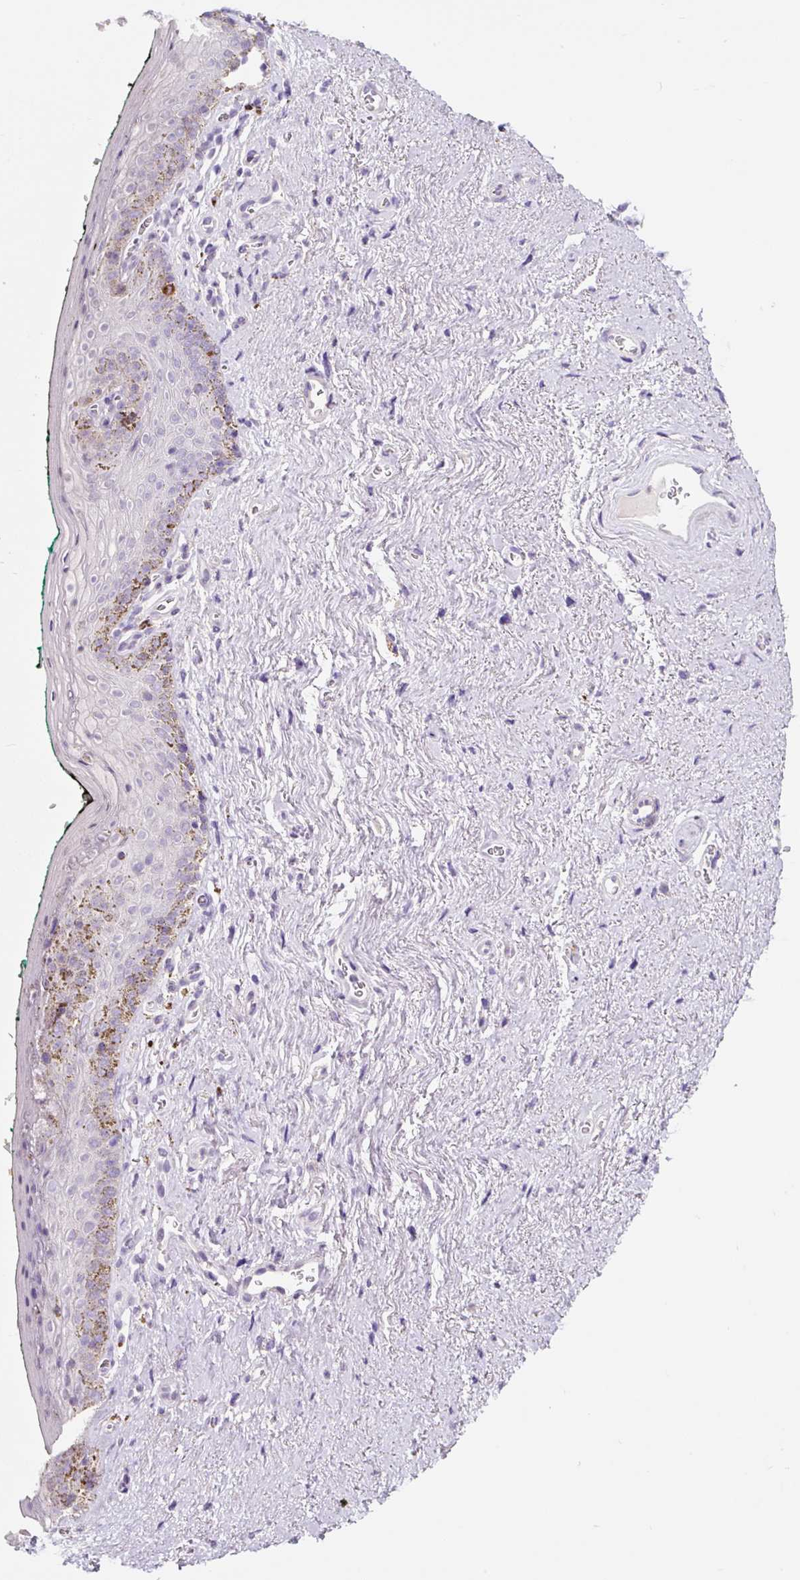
{"staining": {"intensity": "negative", "quantity": "none", "location": "none"}, "tissue": "vagina", "cell_type": "Squamous epithelial cells", "image_type": "normal", "snomed": [{"axis": "morphology", "description": "Normal tissue, NOS"}, {"axis": "topography", "description": "Vulva"}, {"axis": "topography", "description": "Vagina"}, {"axis": "topography", "description": "Peripheral nerve tissue"}], "caption": "This is an immunohistochemistry photomicrograph of normal human vagina. There is no expression in squamous epithelial cells.", "gene": "SYP", "patient": {"sex": "female", "age": 66}}